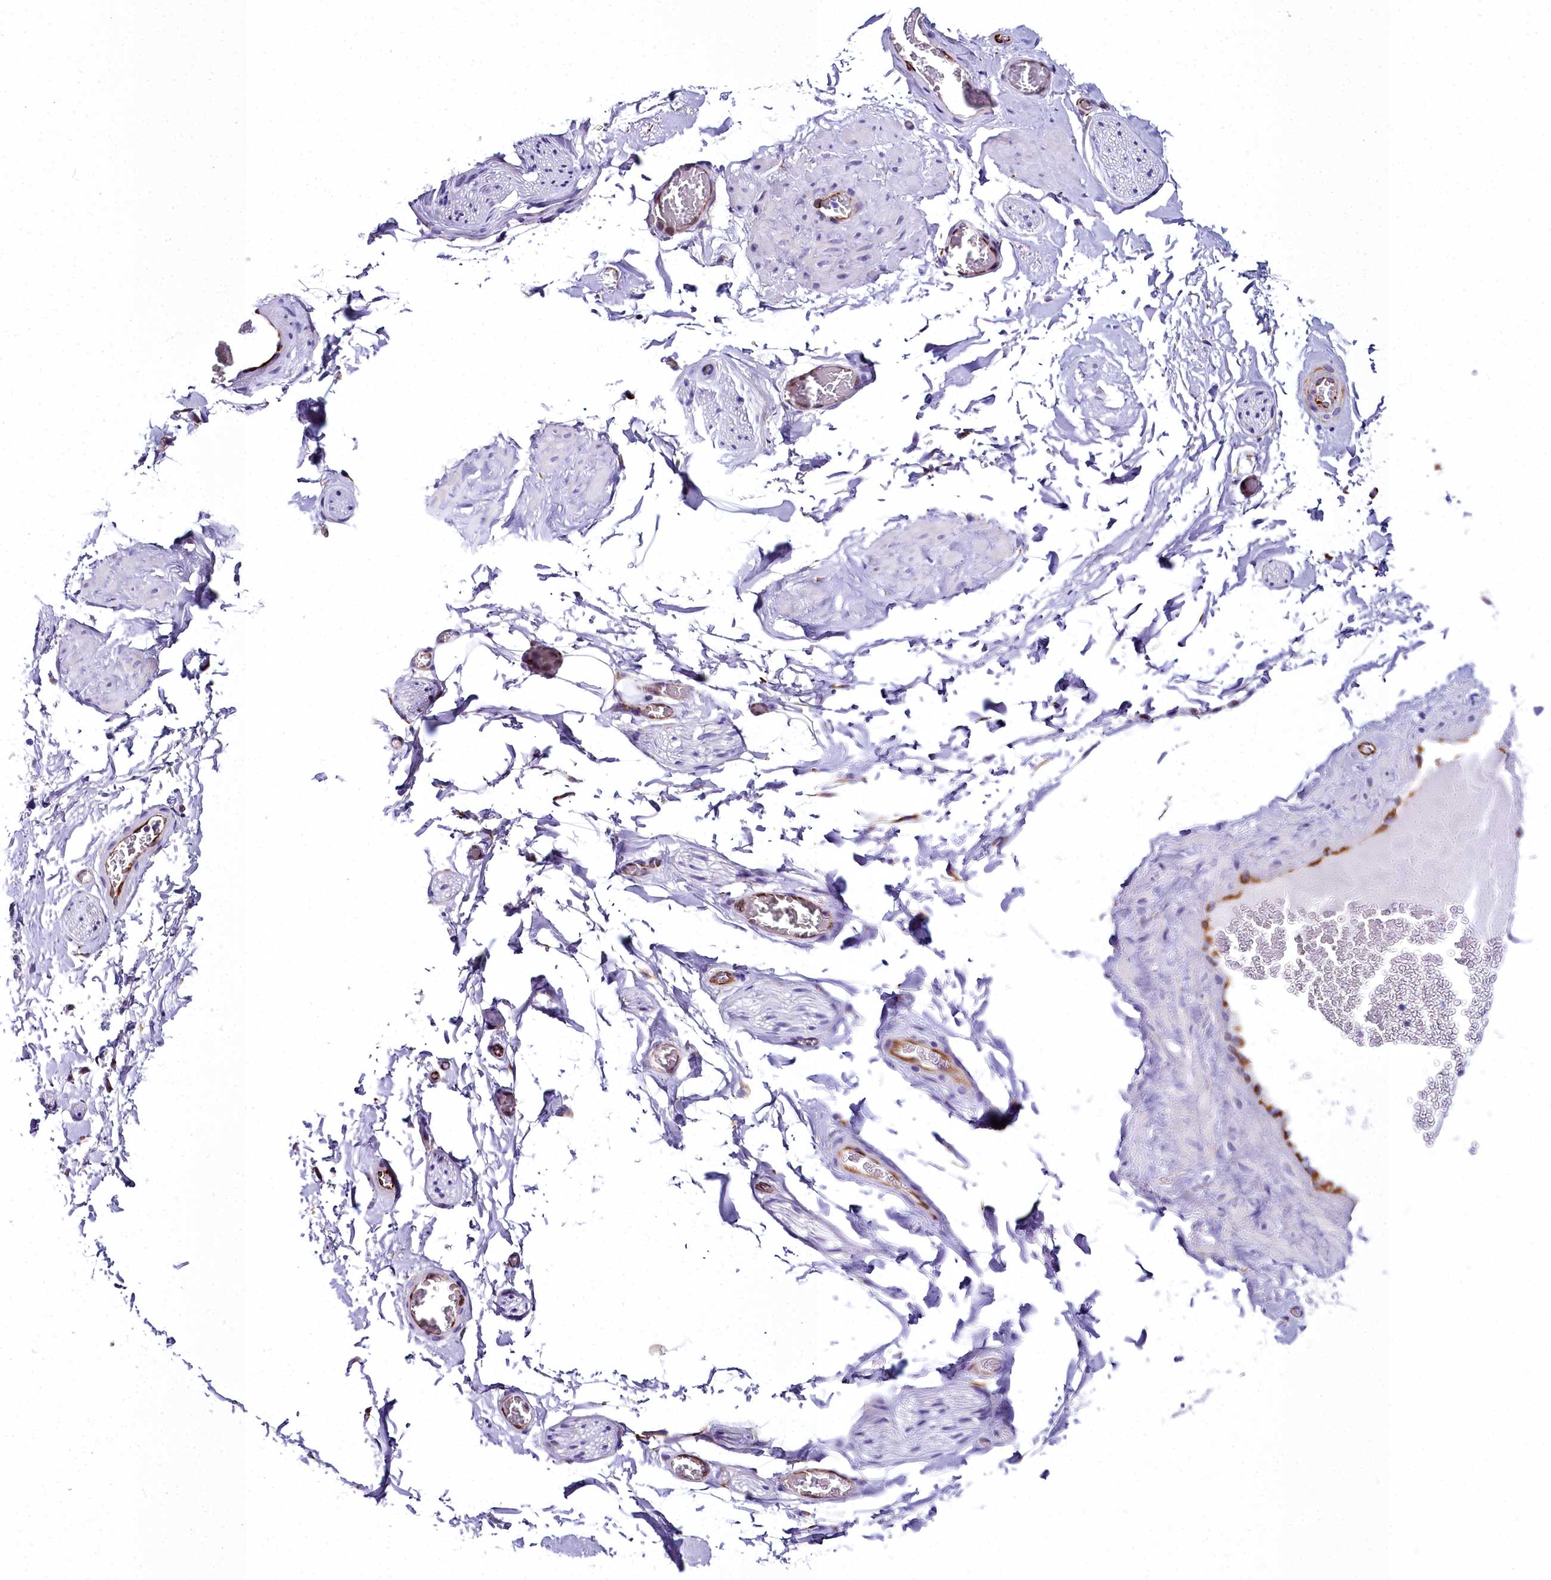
{"staining": {"intensity": "negative", "quantity": "none", "location": "none"}, "tissue": "adipose tissue", "cell_type": "Adipocytes", "image_type": "normal", "snomed": [{"axis": "morphology", "description": "Normal tissue, NOS"}, {"axis": "topography", "description": "Soft tissue"}, {"axis": "topography", "description": "Adipose tissue"}, {"axis": "topography", "description": "Vascular tissue"}, {"axis": "topography", "description": "Peripheral nerve tissue"}], "caption": "Immunohistochemistry micrograph of benign human adipose tissue stained for a protein (brown), which displays no expression in adipocytes.", "gene": "TIMM22", "patient": {"sex": "male", "age": 46}}